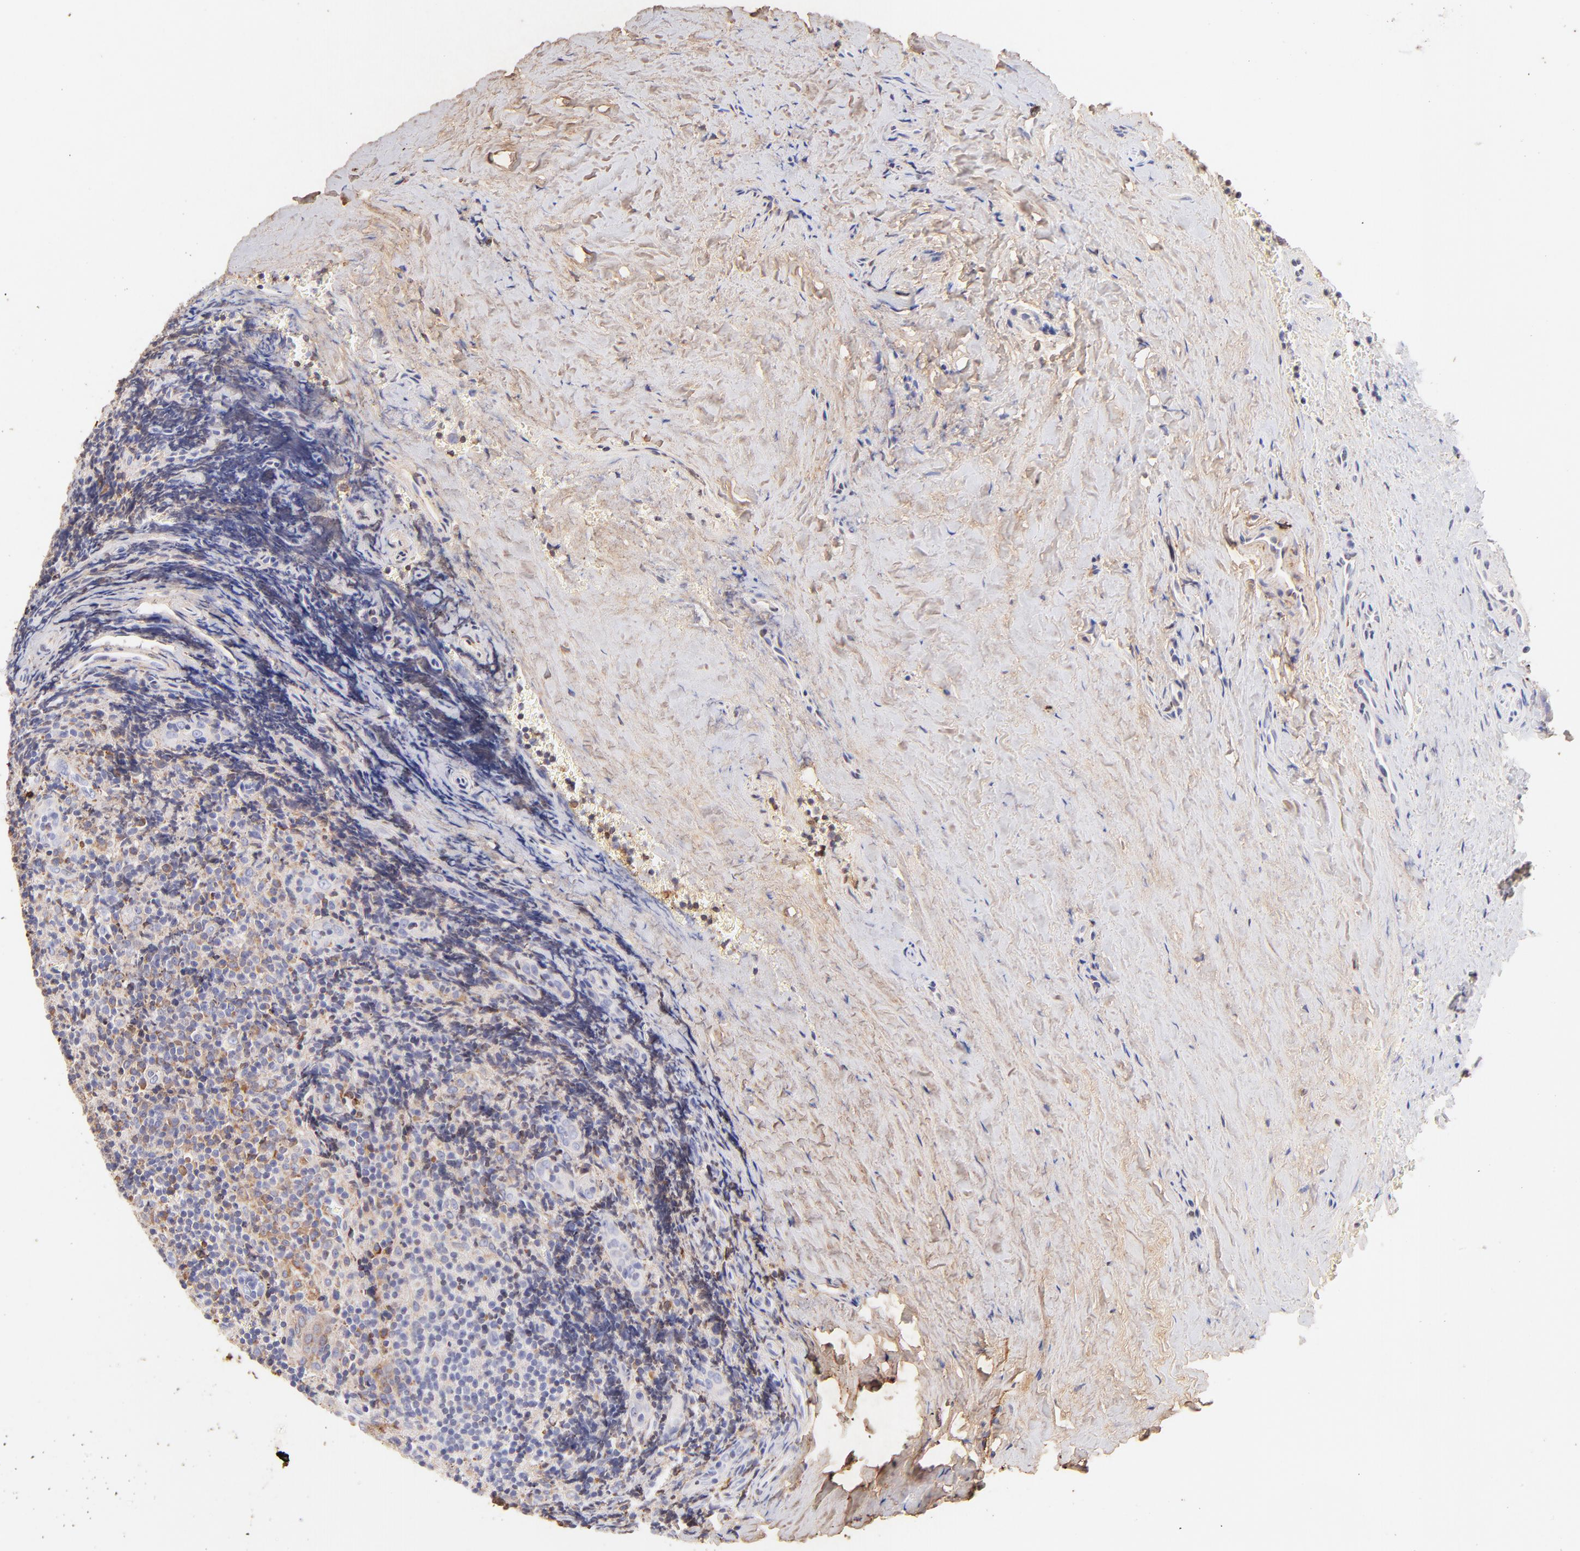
{"staining": {"intensity": "weak", "quantity": "<25%", "location": "cytoplasmic/membranous"}, "tissue": "tonsil", "cell_type": "Germinal center cells", "image_type": "normal", "snomed": [{"axis": "morphology", "description": "Normal tissue, NOS"}, {"axis": "topography", "description": "Tonsil"}], "caption": "This photomicrograph is of unremarkable tonsil stained with IHC to label a protein in brown with the nuclei are counter-stained blue. There is no staining in germinal center cells.", "gene": "BGN", "patient": {"sex": "male", "age": 20}}